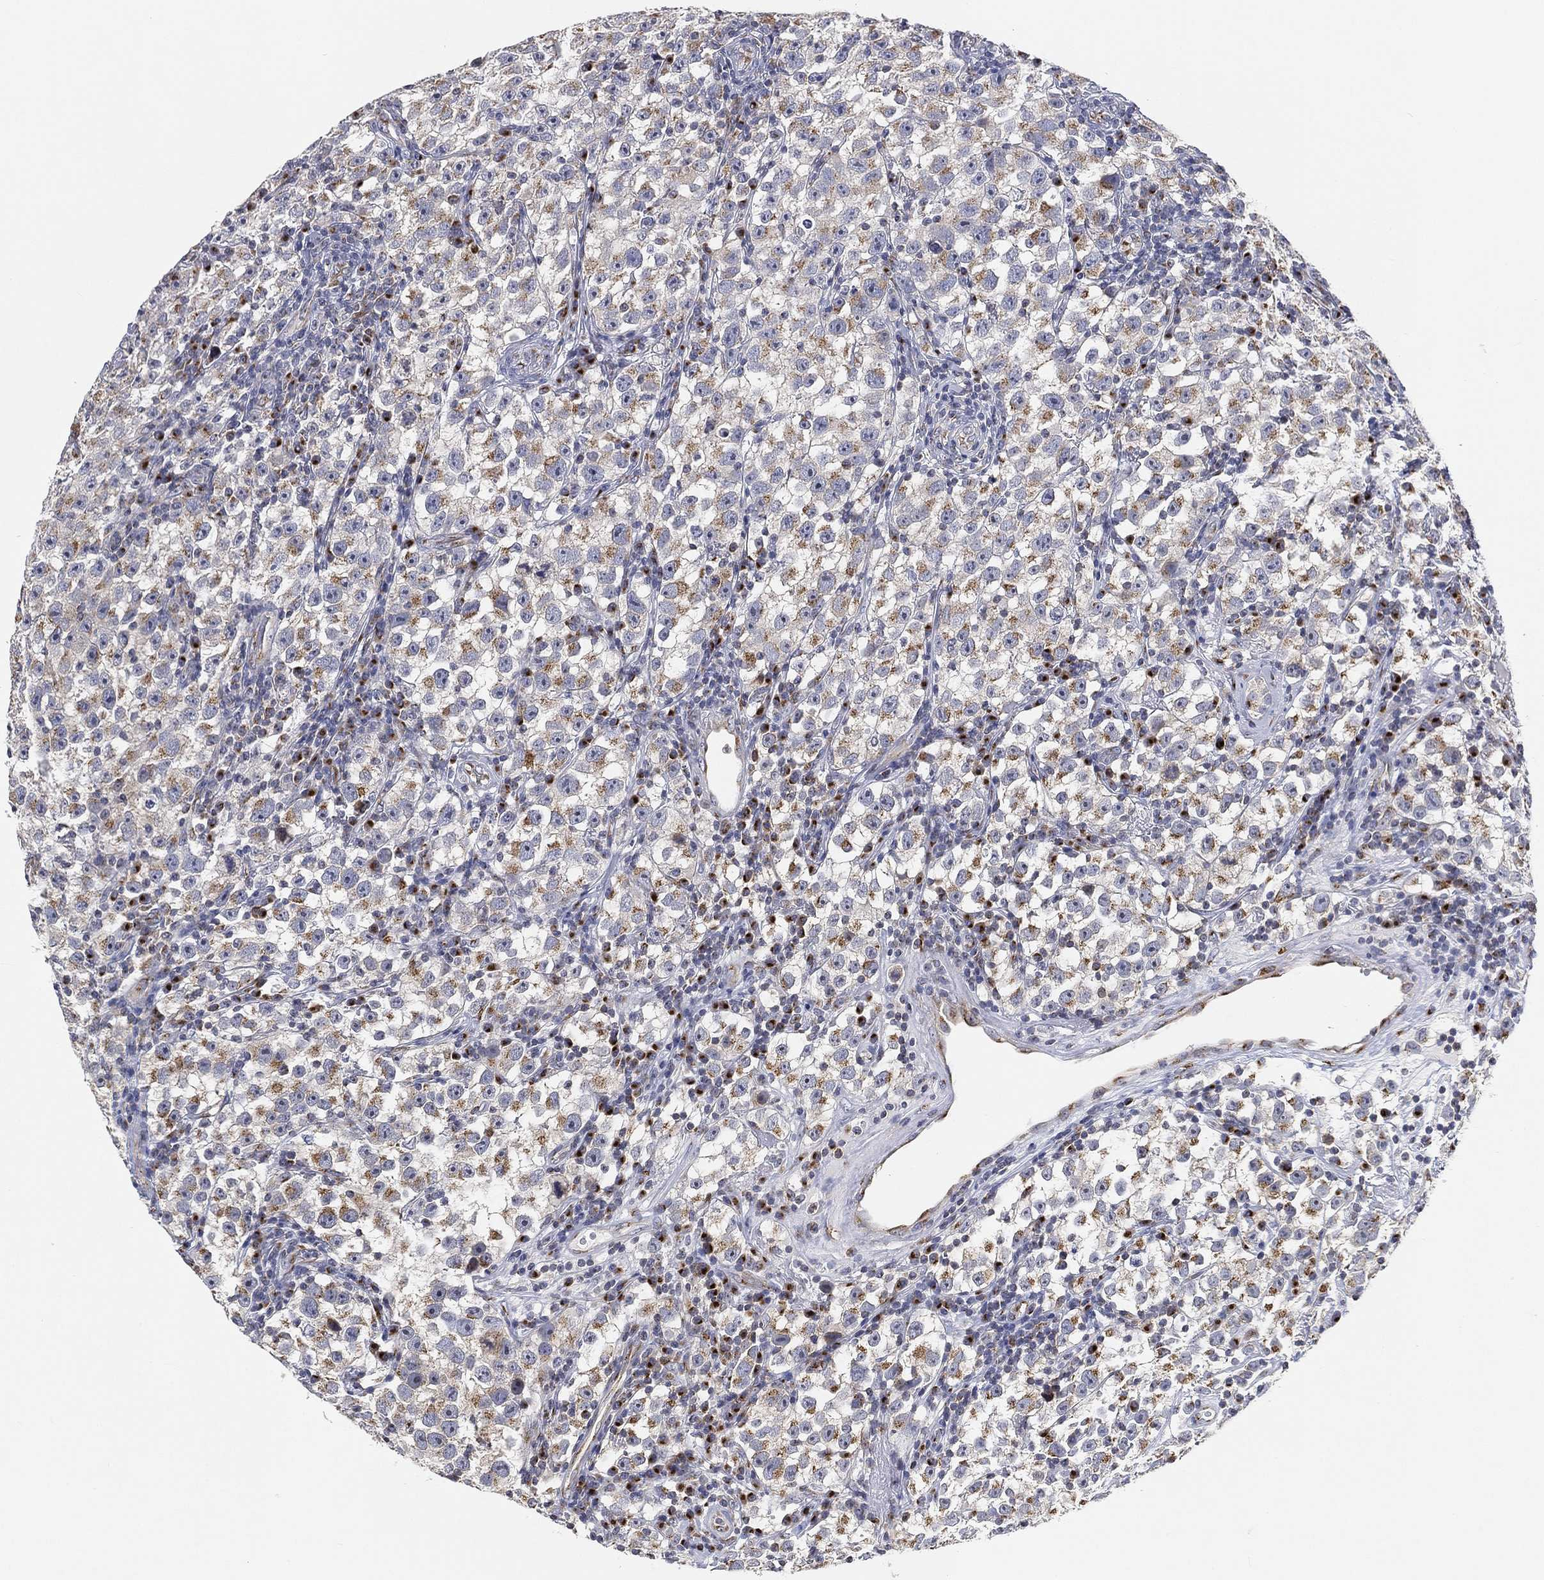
{"staining": {"intensity": "moderate", "quantity": "25%-75%", "location": "cytoplasmic/membranous"}, "tissue": "testis cancer", "cell_type": "Tumor cells", "image_type": "cancer", "snomed": [{"axis": "morphology", "description": "Seminoma, NOS"}, {"axis": "topography", "description": "Testis"}], "caption": "Moderate cytoplasmic/membranous protein staining is identified in approximately 25%-75% of tumor cells in testis cancer.", "gene": "TICAM1", "patient": {"sex": "male", "age": 22}}